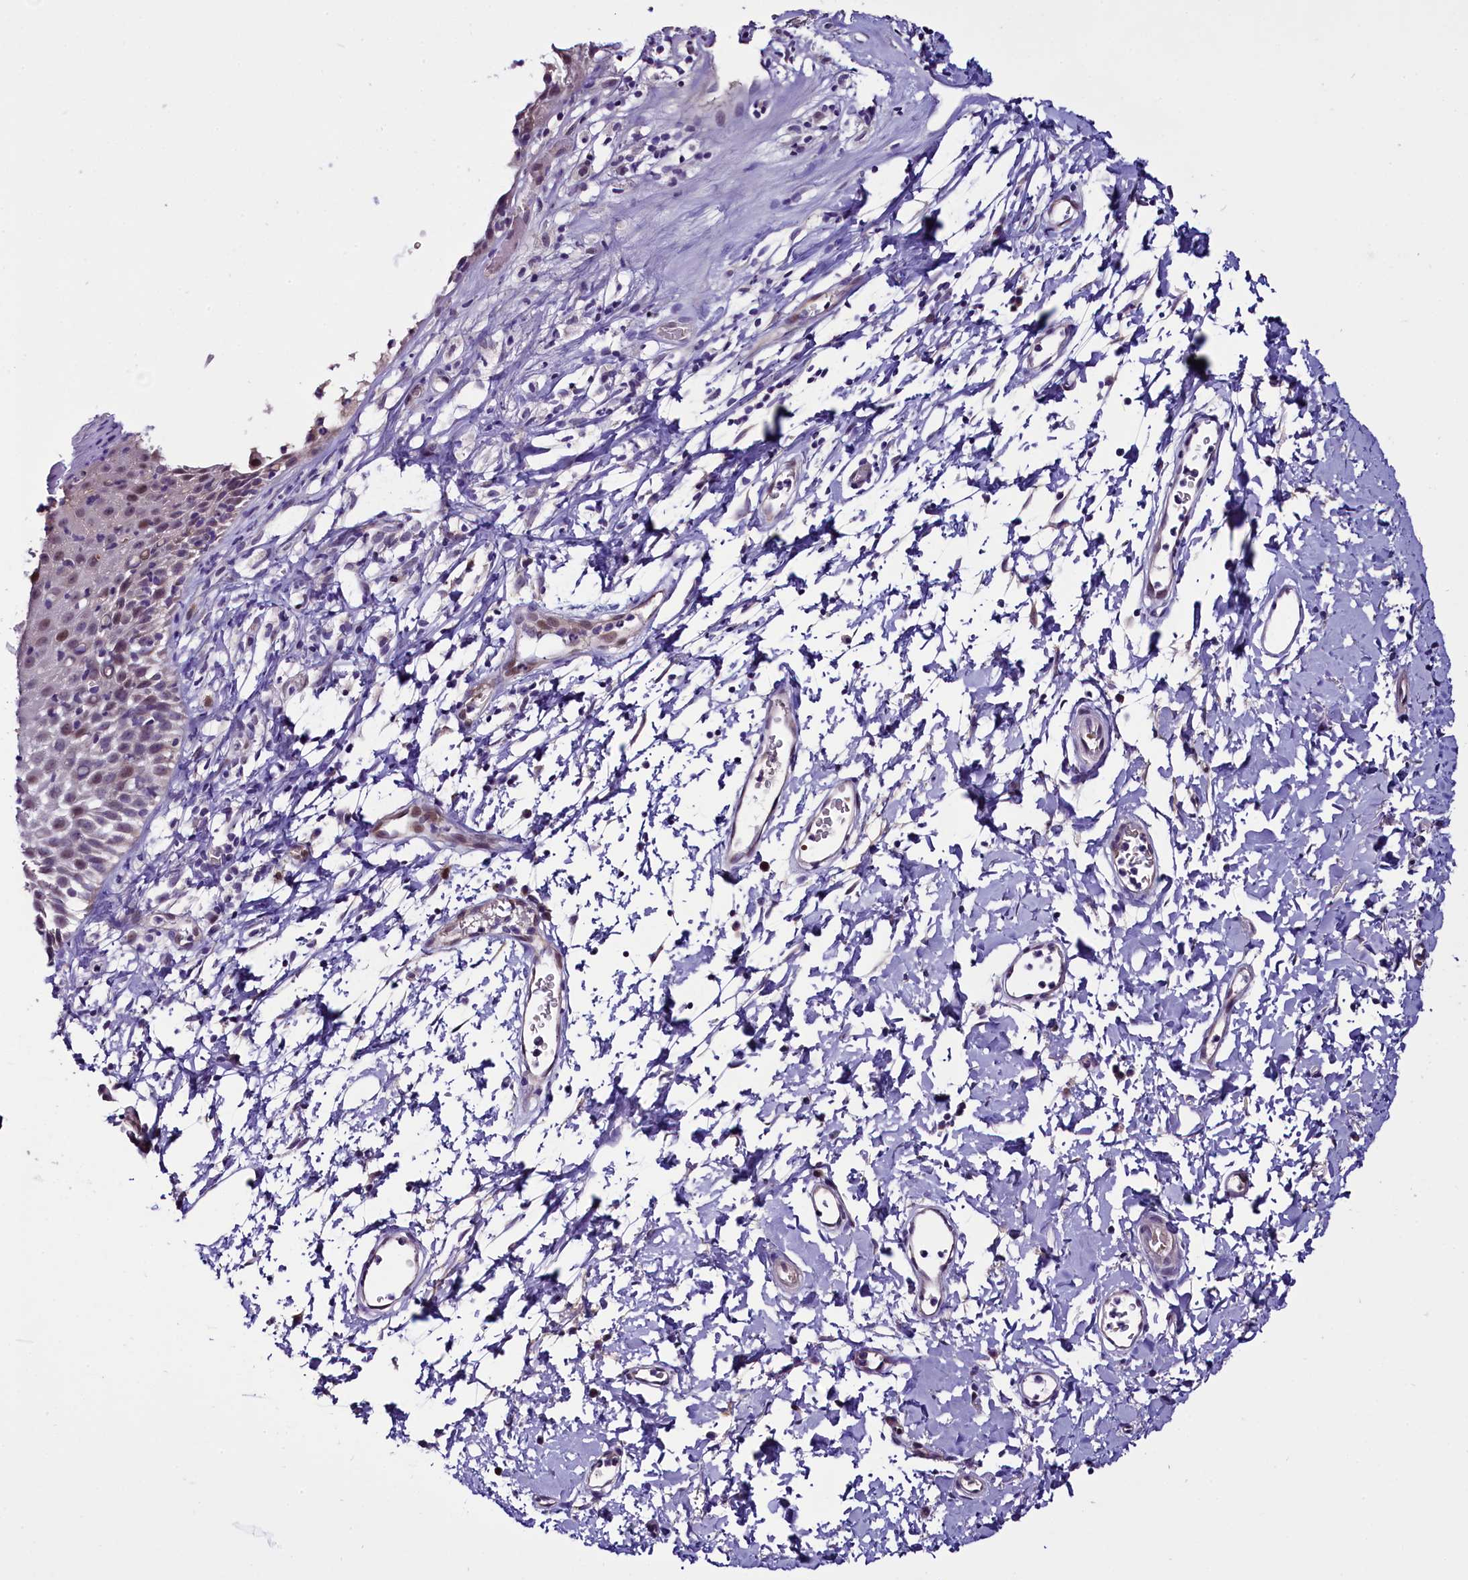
{"staining": {"intensity": "weak", "quantity": "25%-75%", "location": "cytoplasmic/membranous,nuclear"}, "tissue": "skin", "cell_type": "Epidermal cells", "image_type": "normal", "snomed": [{"axis": "morphology", "description": "Normal tissue, NOS"}, {"axis": "topography", "description": "Vulva"}], "caption": "The immunohistochemical stain highlights weak cytoplasmic/membranous,nuclear staining in epidermal cells of unremarkable skin.", "gene": "C9orf40", "patient": {"sex": "female", "age": 68}}